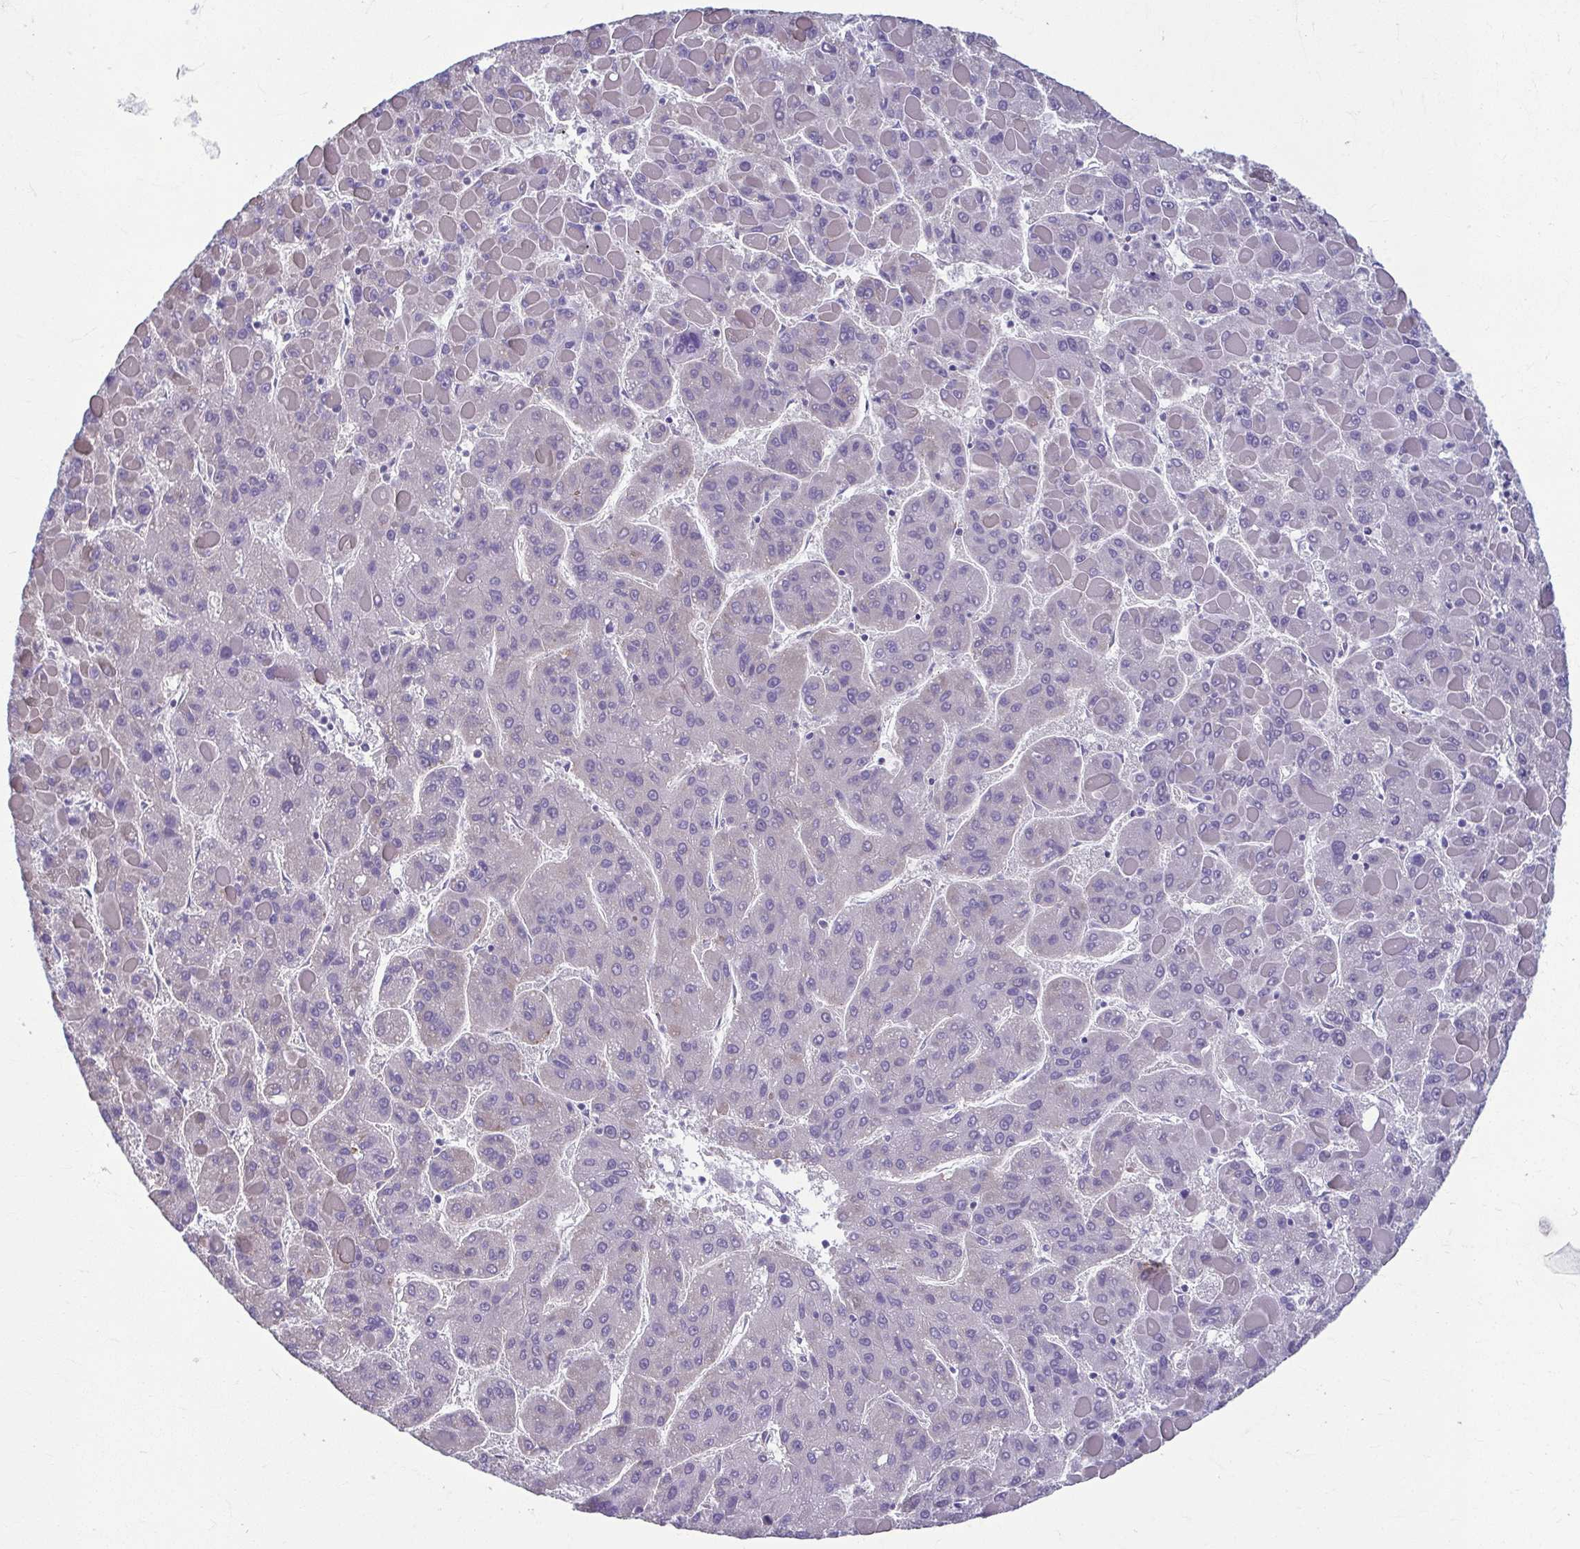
{"staining": {"intensity": "weak", "quantity": "<25%", "location": "cytoplasmic/membranous"}, "tissue": "liver cancer", "cell_type": "Tumor cells", "image_type": "cancer", "snomed": [{"axis": "morphology", "description": "Carcinoma, Hepatocellular, NOS"}, {"axis": "topography", "description": "Liver"}], "caption": "Immunohistochemistry histopathology image of human liver hepatocellular carcinoma stained for a protein (brown), which demonstrates no positivity in tumor cells.", "gene": "TMEM108", "patient": {"sex": "female", "age": 82}}